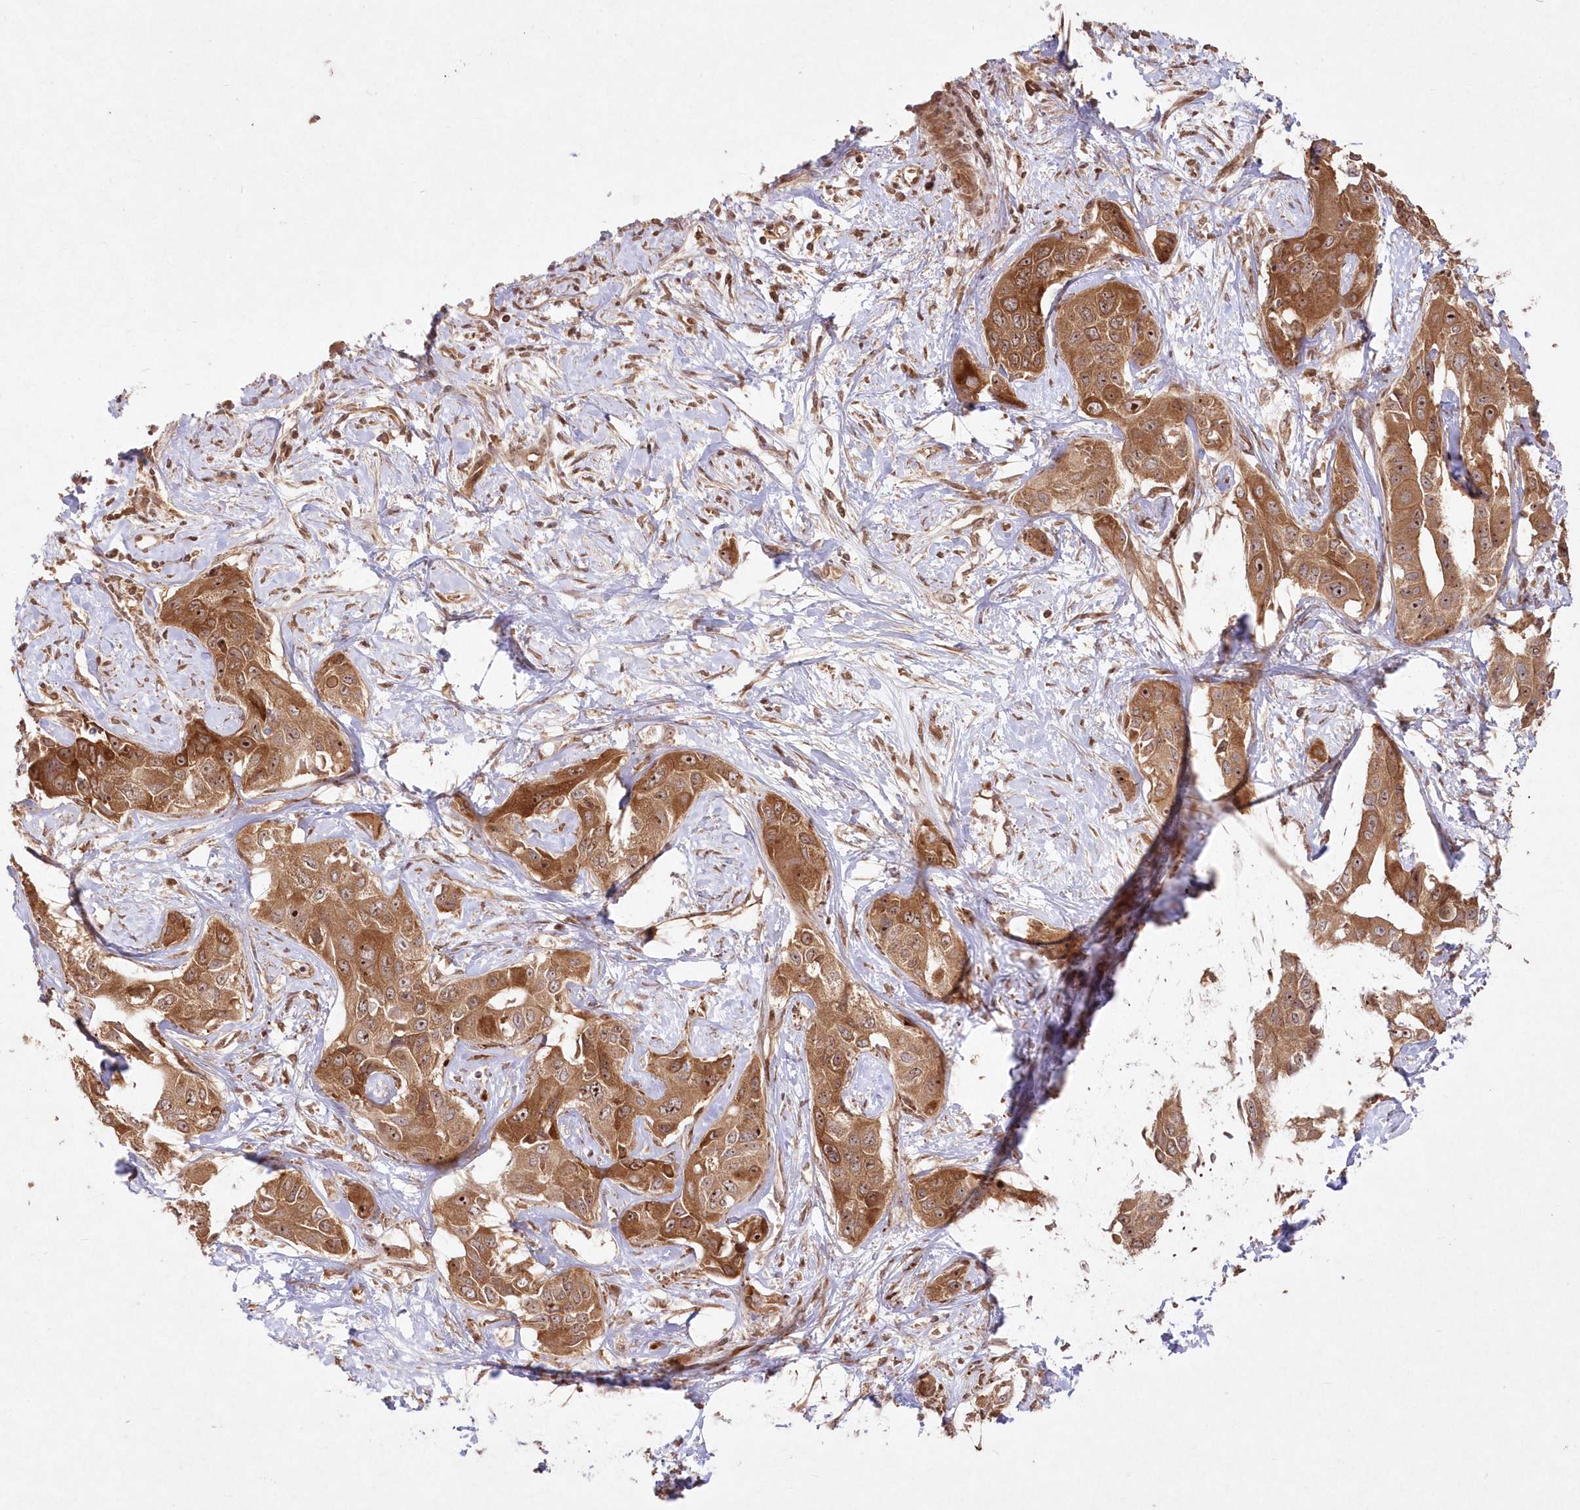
{"staining": {"intensity": "moderate", "quantity": ">75%", "location": "cytoplasmic/membranous,nuclear"}, "tissue": "liver cancer", "cell_type": "Tumor cells", "image_type": "cancer", "snomed": [{"axis": "morphology", "description": "Cholangiocarcinoma"}, {"axis": "topography", "description": "Liver"}], "caption": "Human liver cancer (cholangiocarcinoma) stained for a protein (brown) shows moderate cytoplasmic/membranous and nuclear positive staining in about >75% of tumor cells.", "gene": "SERINC1", "patient": {"sex": "male", "age": 59}}